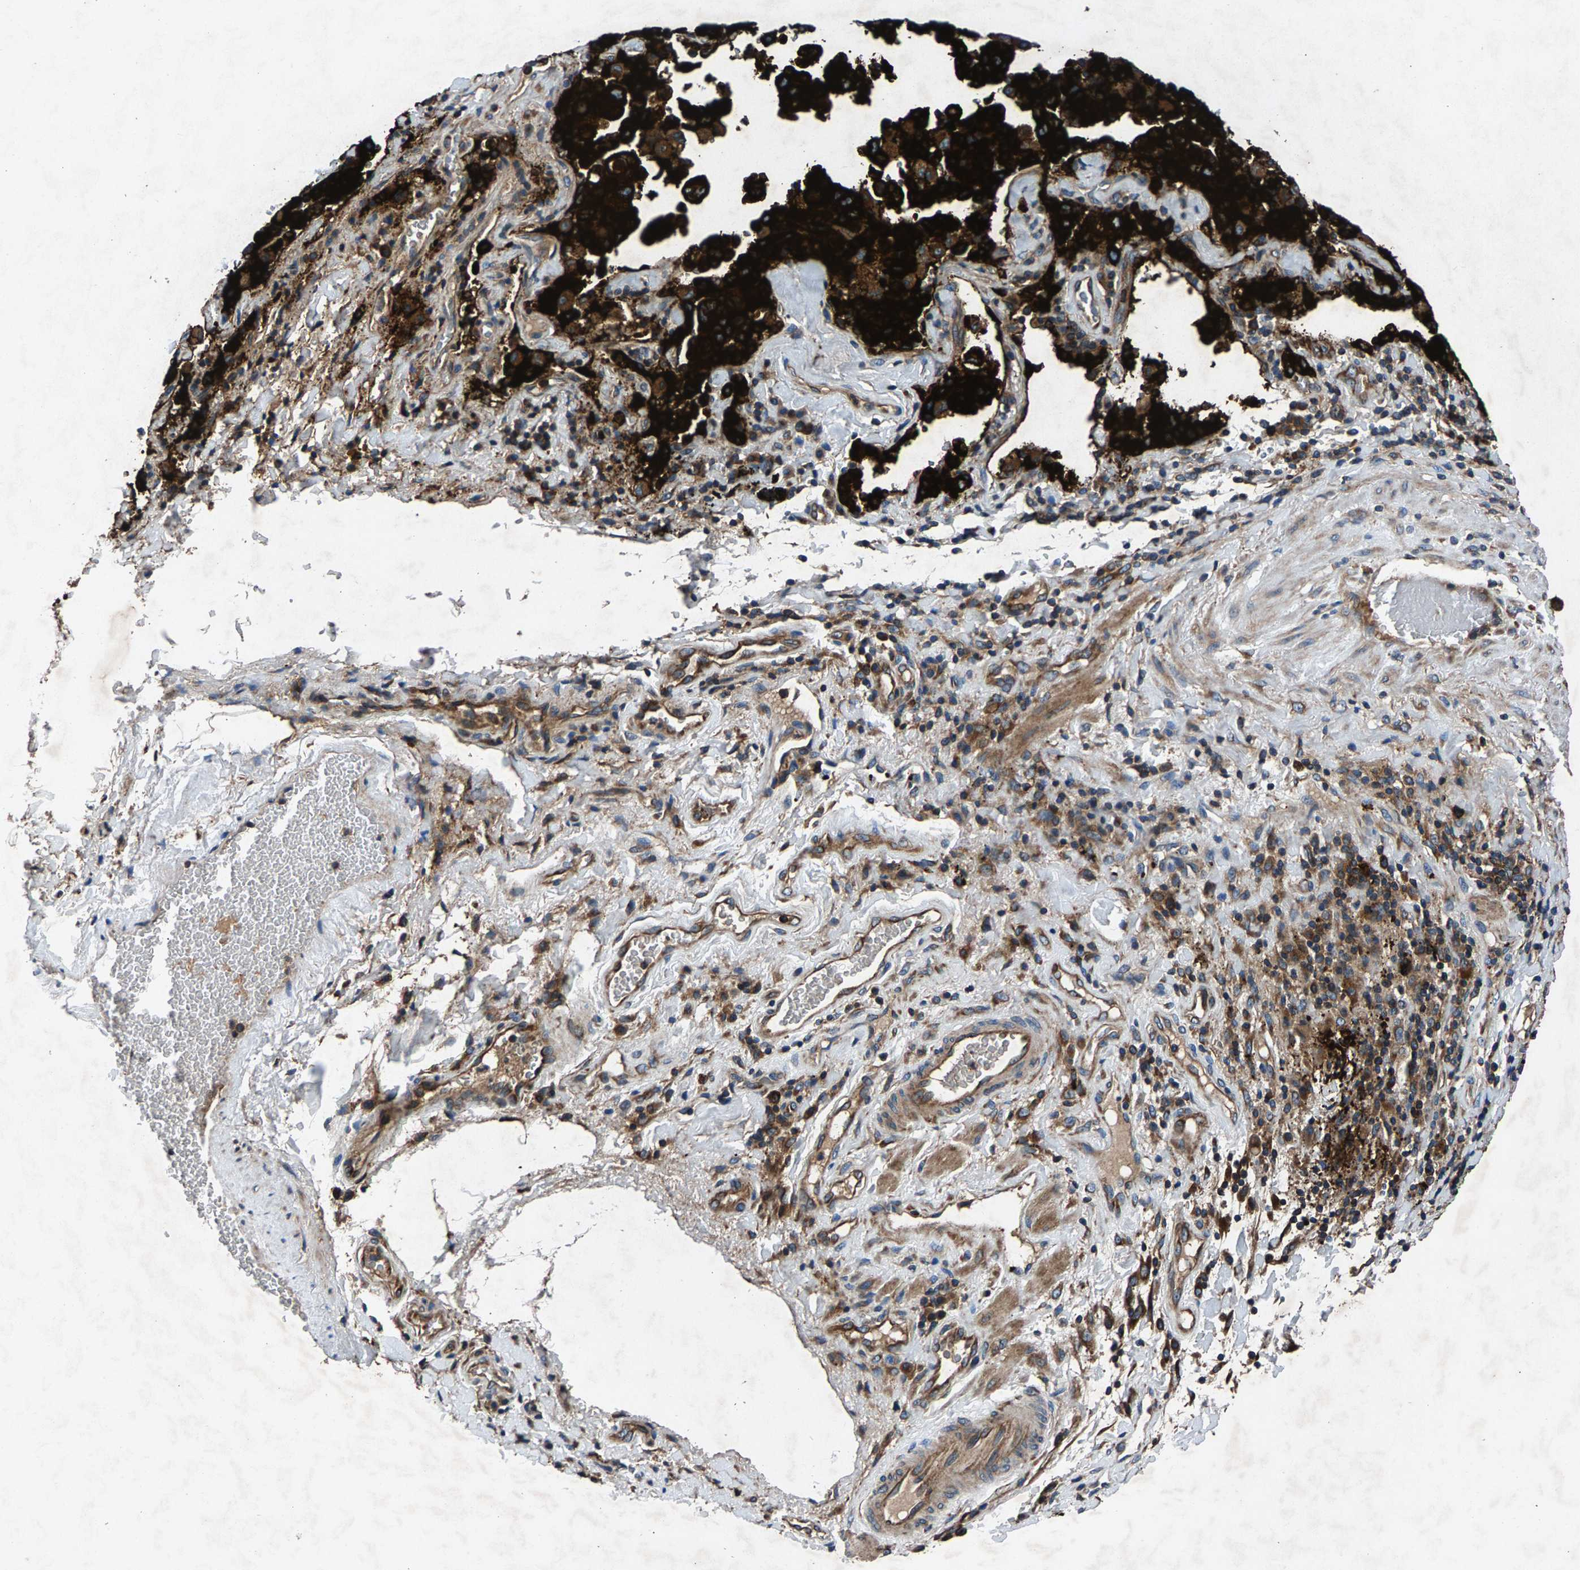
{"staining": {"intensity": "strong", "quantity": ">75%", "location": "cytoplasmic/membranous"}, "tissue": "lung cancer", "cell_type": "Tumor cells", "image_type": "cancer", "snomed": [{"axis": "morphology", "description": "Adenocarcinoma, NOS"}, {"axis": "topography", "description": "Lung"}], "caption": "Human lung adenocarcinoma stained with a protein marker exhibits strong staining in tumor cells.", "gene": "LPCAT1", "patient": {"sex": "female", "age": 51}}